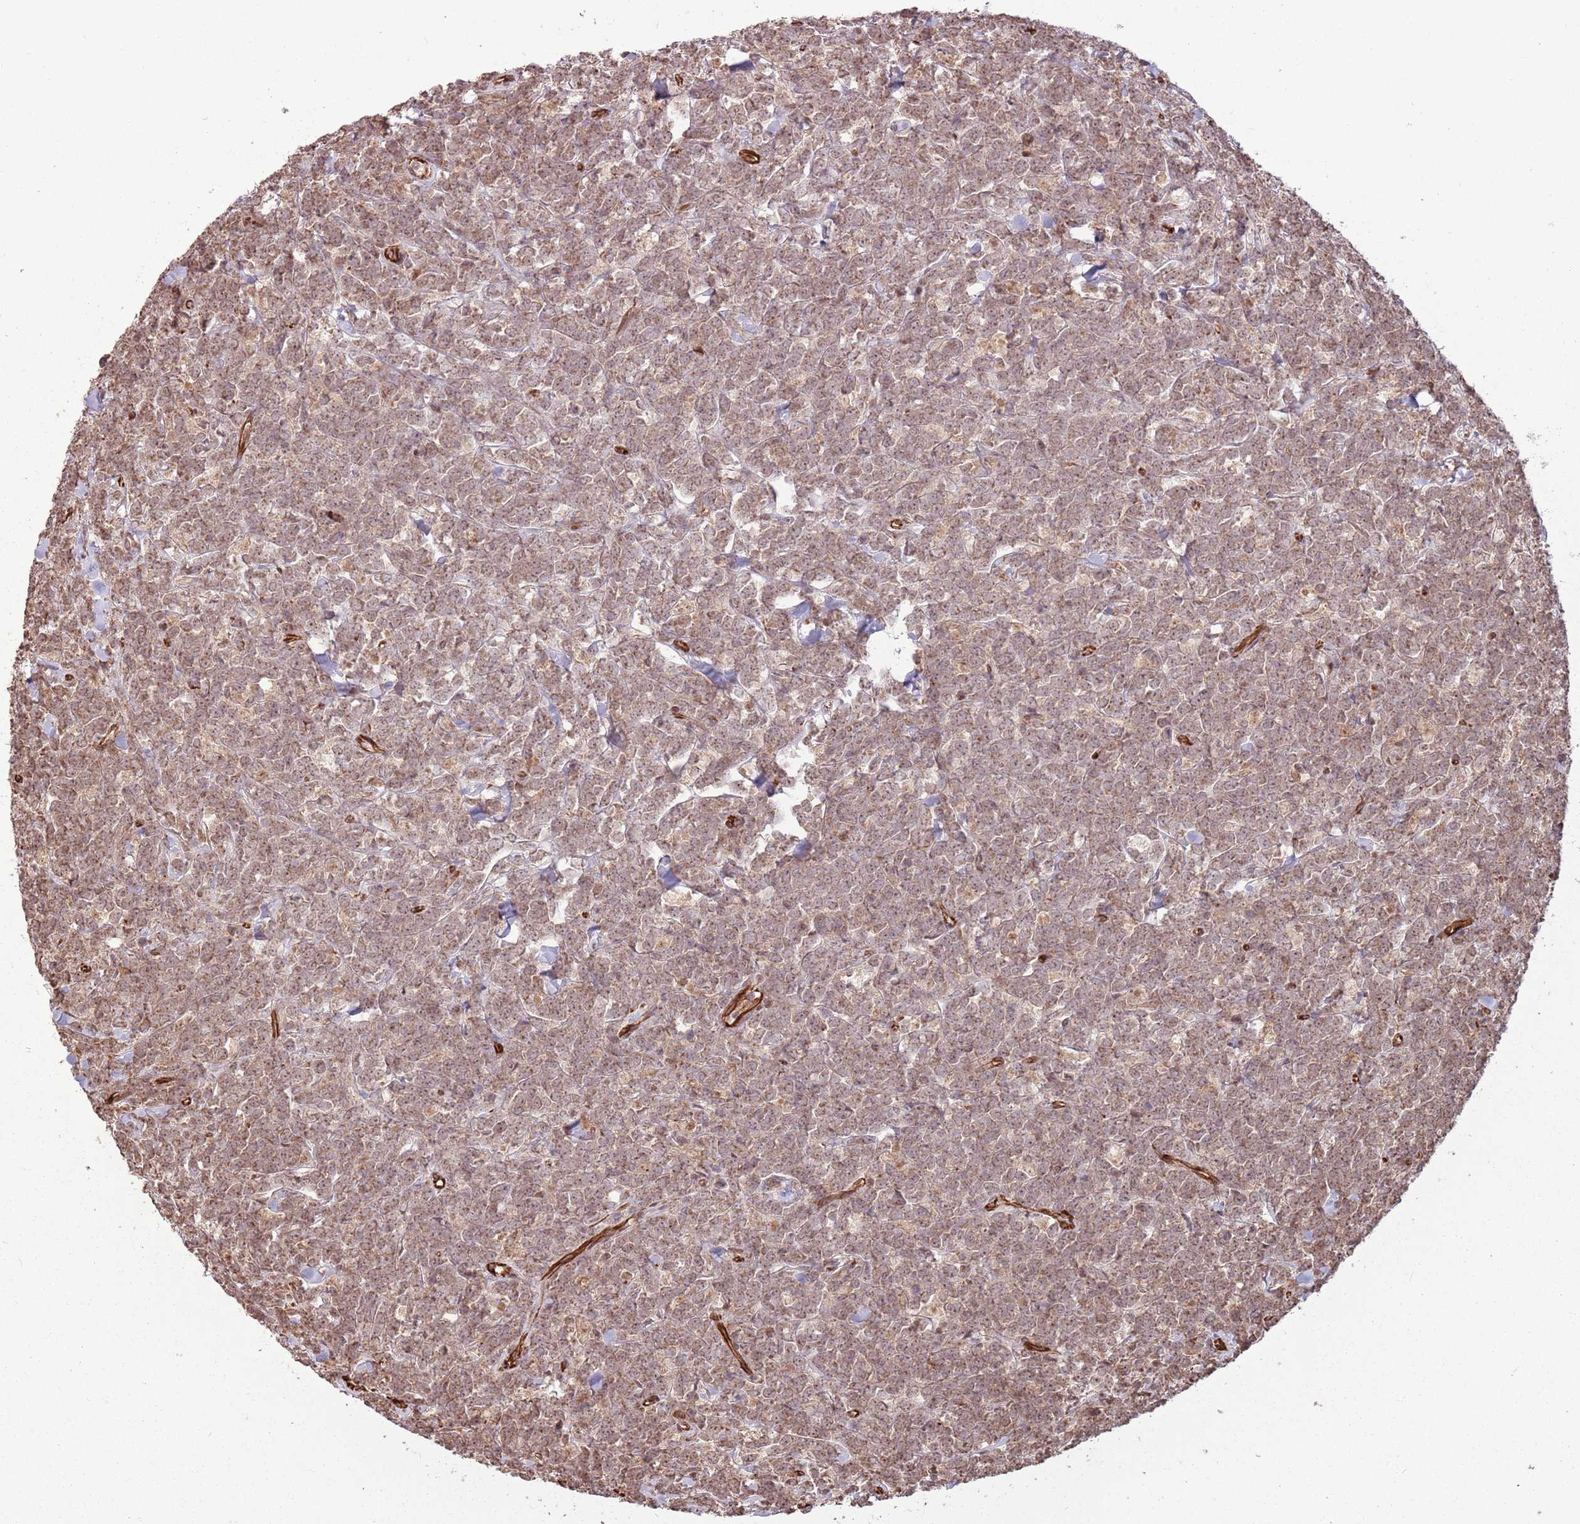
{"staining": {"intensity": "weak", "quantity": ">75%", "location": "cytoplasmic/membranous,nuclear"}, "tissue": "lymphoma", "cell_type": "Tumor cells", "image_type": "cancer", "snomed": [{"axis": "morphology", "description": "Malignant lymphoma, non-Hodgkin's type, High grade"}, {"axis": "topography", "description": "Small intestine"}], "caption": "IHC staining of lymphoma, which displays low levels of weak cytoplasmic/membranous and nuclear positivity in approximately >75% of tumor cells indicating weak cytoplasmic/membranous and nuclear protein expression. The staining was performed using DAB (3,3'-diaminobenzidine) (brown) for protein detection and nuclei were counterstained in hematoxylin (blue).", "gene": "ADAMTS3", "patient": {"sex": "male", "age": 8}}